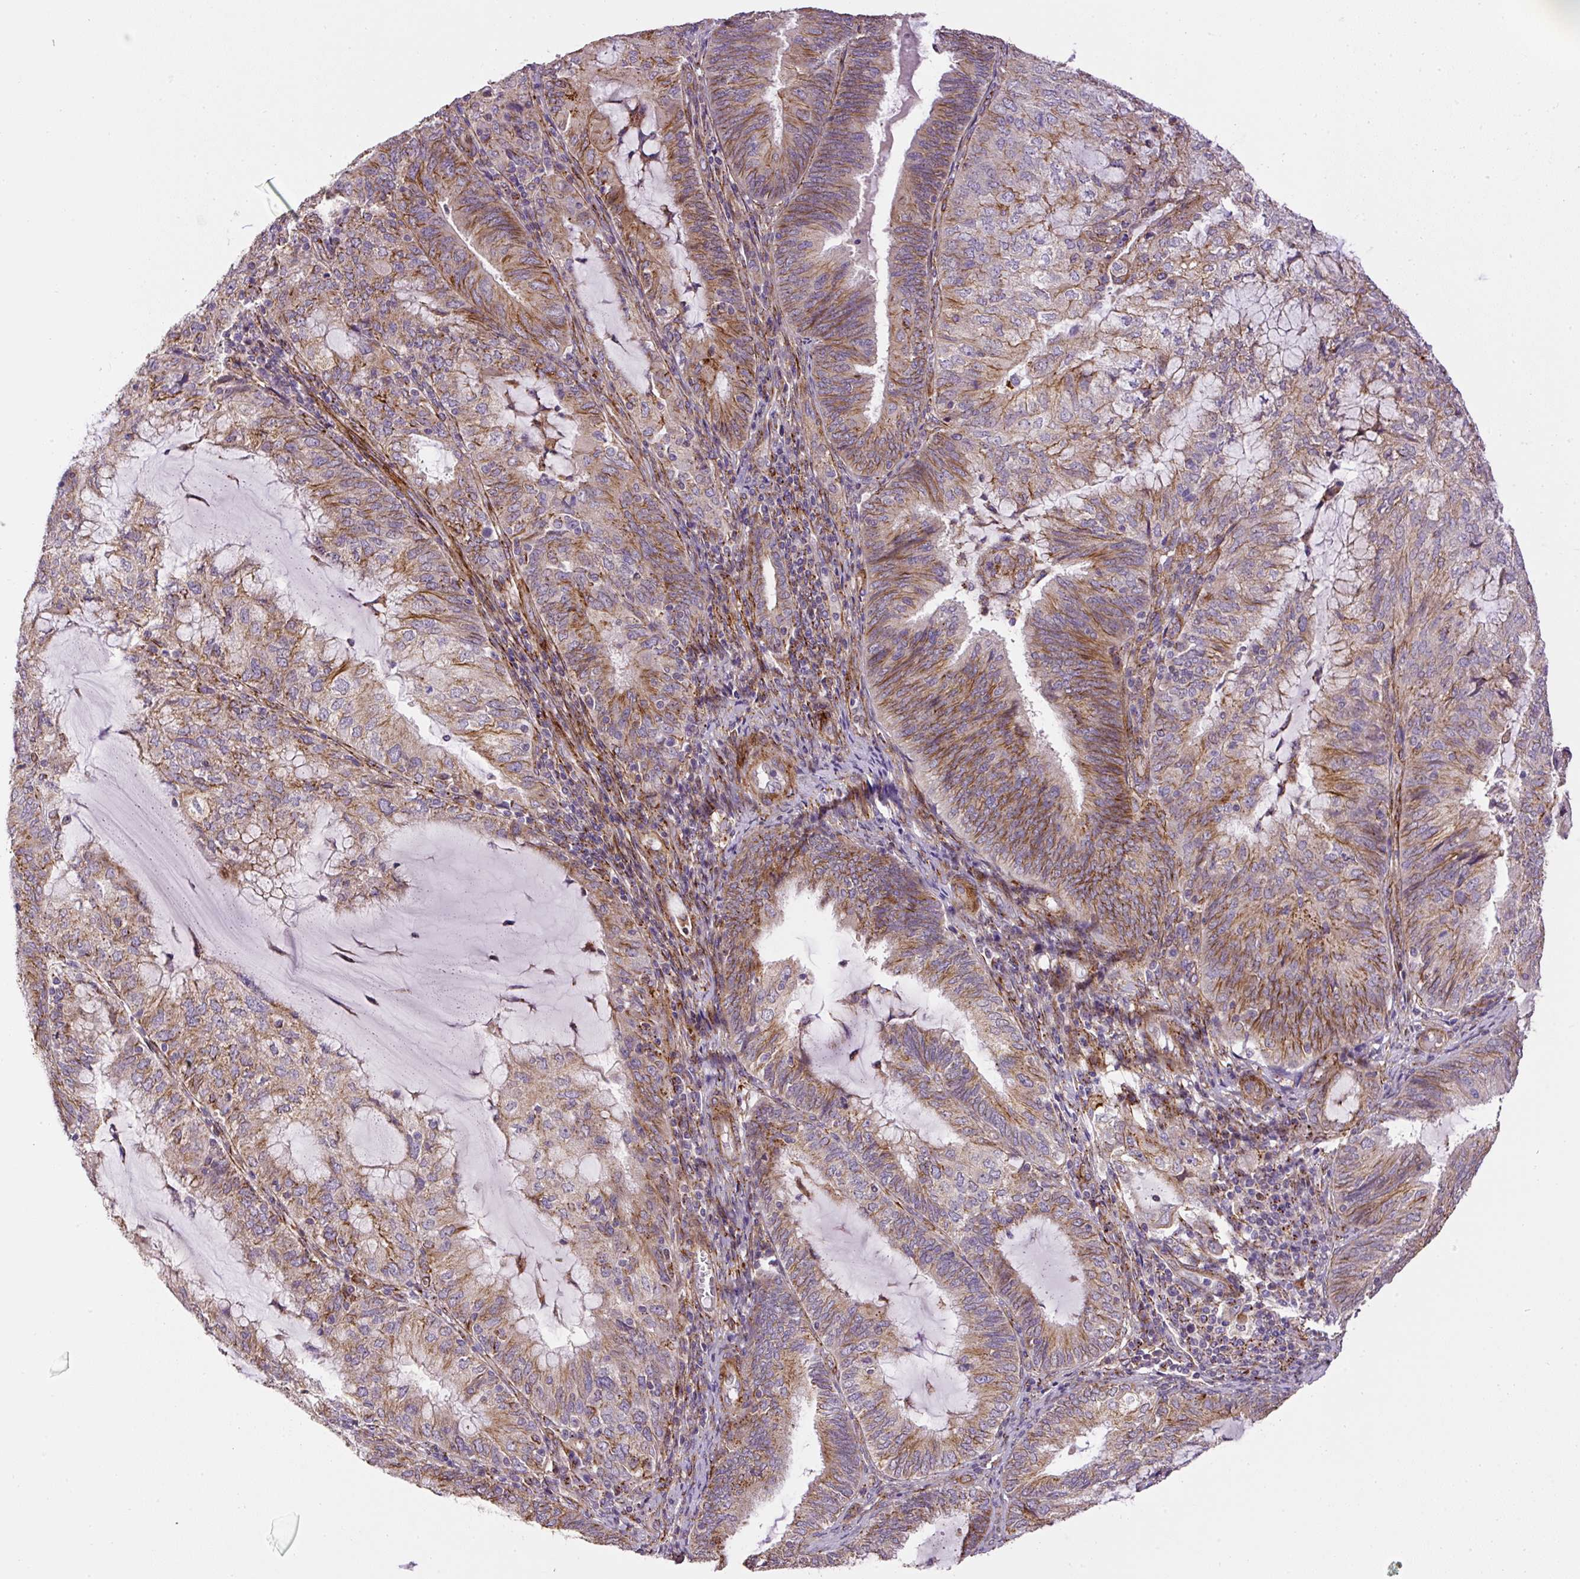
{"staining": {"intensity": "moderate", "quantity": "25%-75%", "location": "cytoplasmic/membranous"}, "tissue": "endometrial cancer", "cell_type": "Tumor cells", "image_type": "cancer", "snomed": [{"axis": "morphology", "description": "Adenocarcinoma, NOS"}, {"axis": "topography", "description": "Endometrium"}], "caption": "Endometrial adenocarcinoma stained for a protein (brown) shows moderate cytoplasmic/membranous positive staining in approximately 25%-75% of tumor cells.", "gene": "RNF170", "patient": {"sex": "female", "age": 81}}